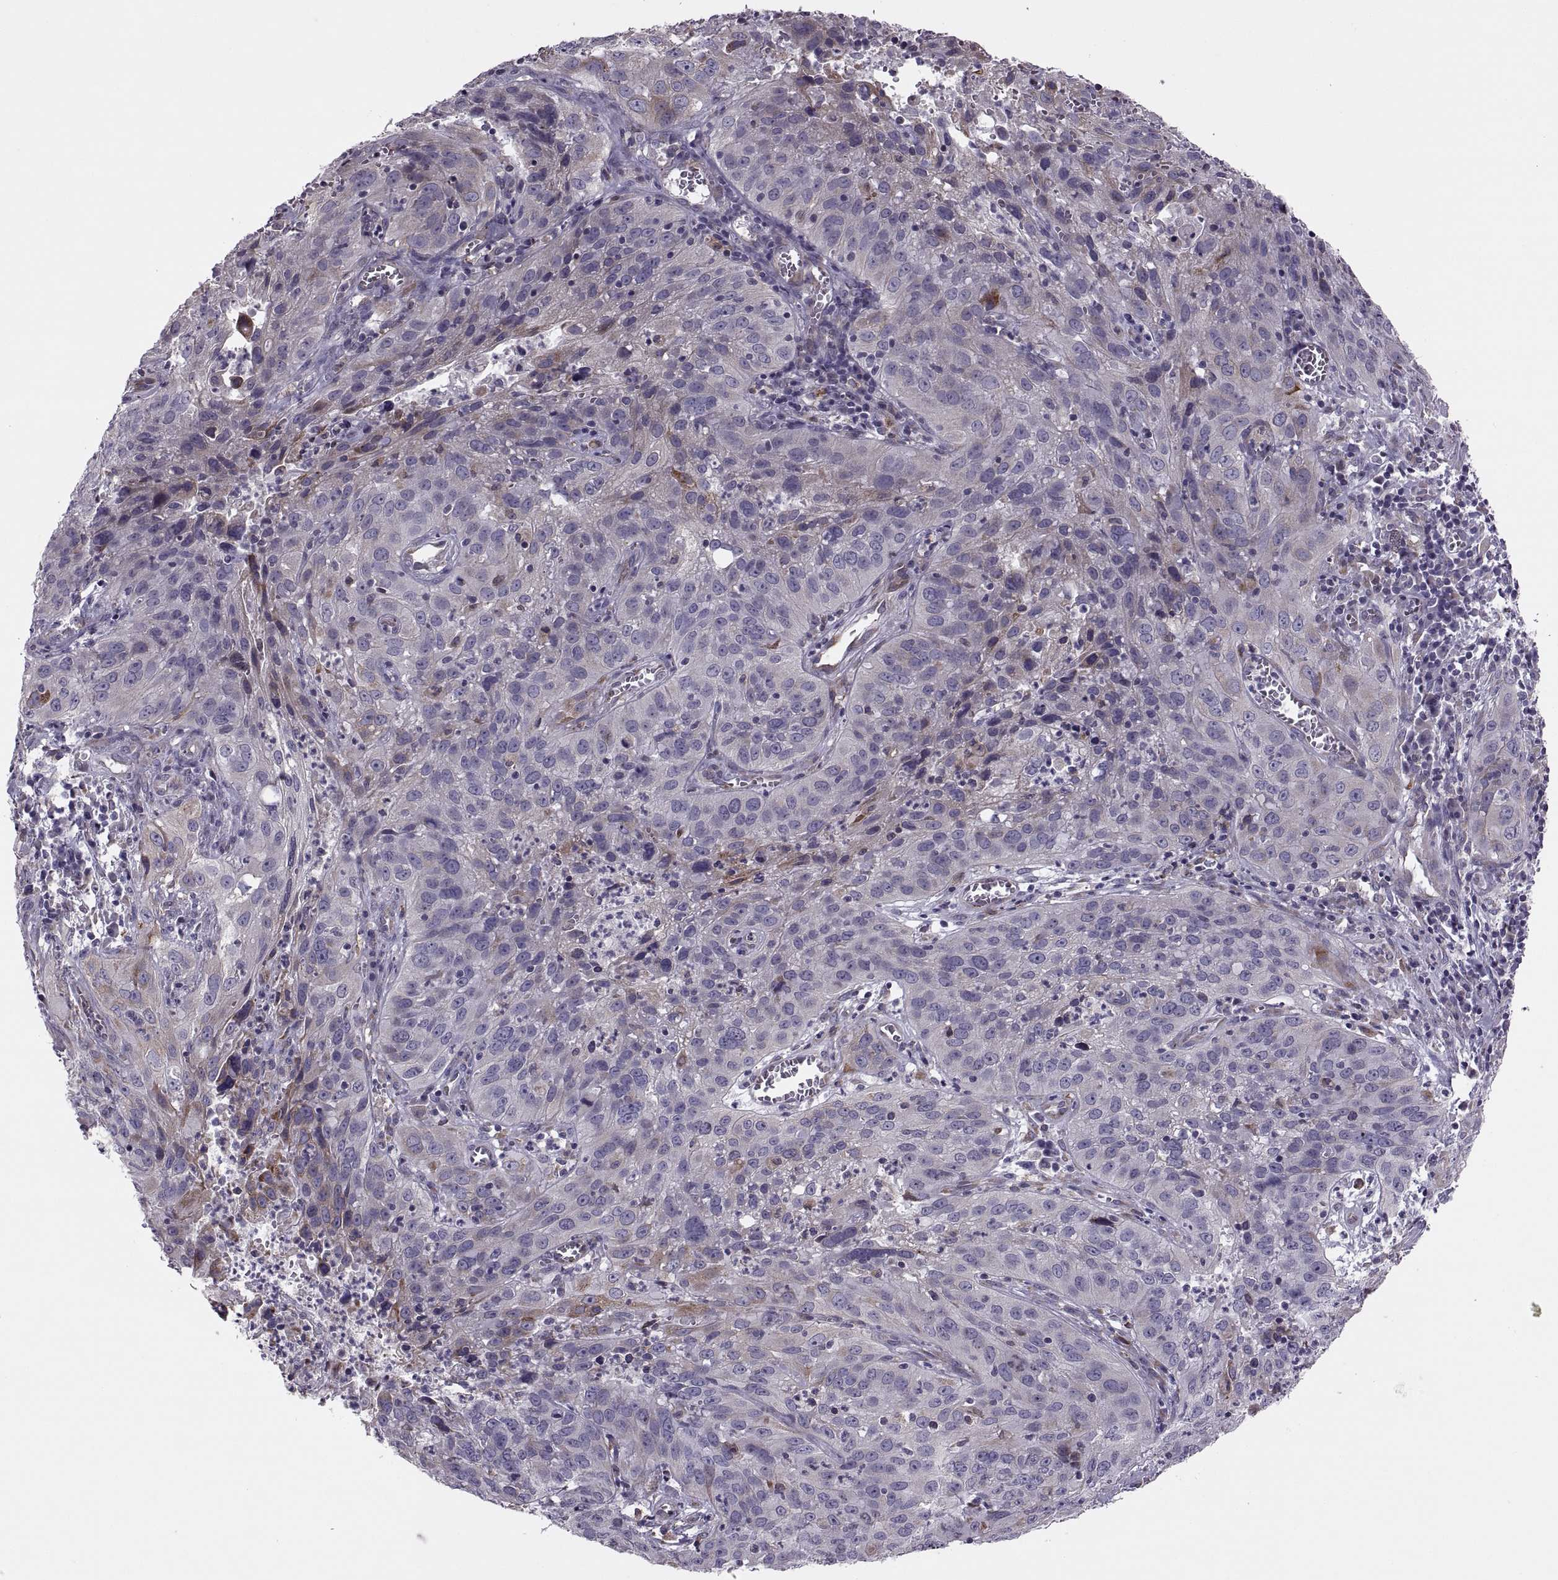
{"staining": {"intensity": "moderate", "quantity": "<25%", "location": "cytoplasmic/membranous"}, "tissue": "cervical cancer", "cell_type": "Tumor cells", "image_type": "cancer", "snomed": [{"axis": "morphology", "description": "Squamous cell carcinoma, NOS"}, {"axis": "topography", "description": "Cervix"}], "caption": "Immunohistochemical staining of cervical cancer (squamous cell carcinoma) exhibits low levels of moderate cytoplasmic/membranous protein positivity in approximately <25% of tumor cells.", "gene": "LETM2", "patient": {"sex": "female", "age": 32}}